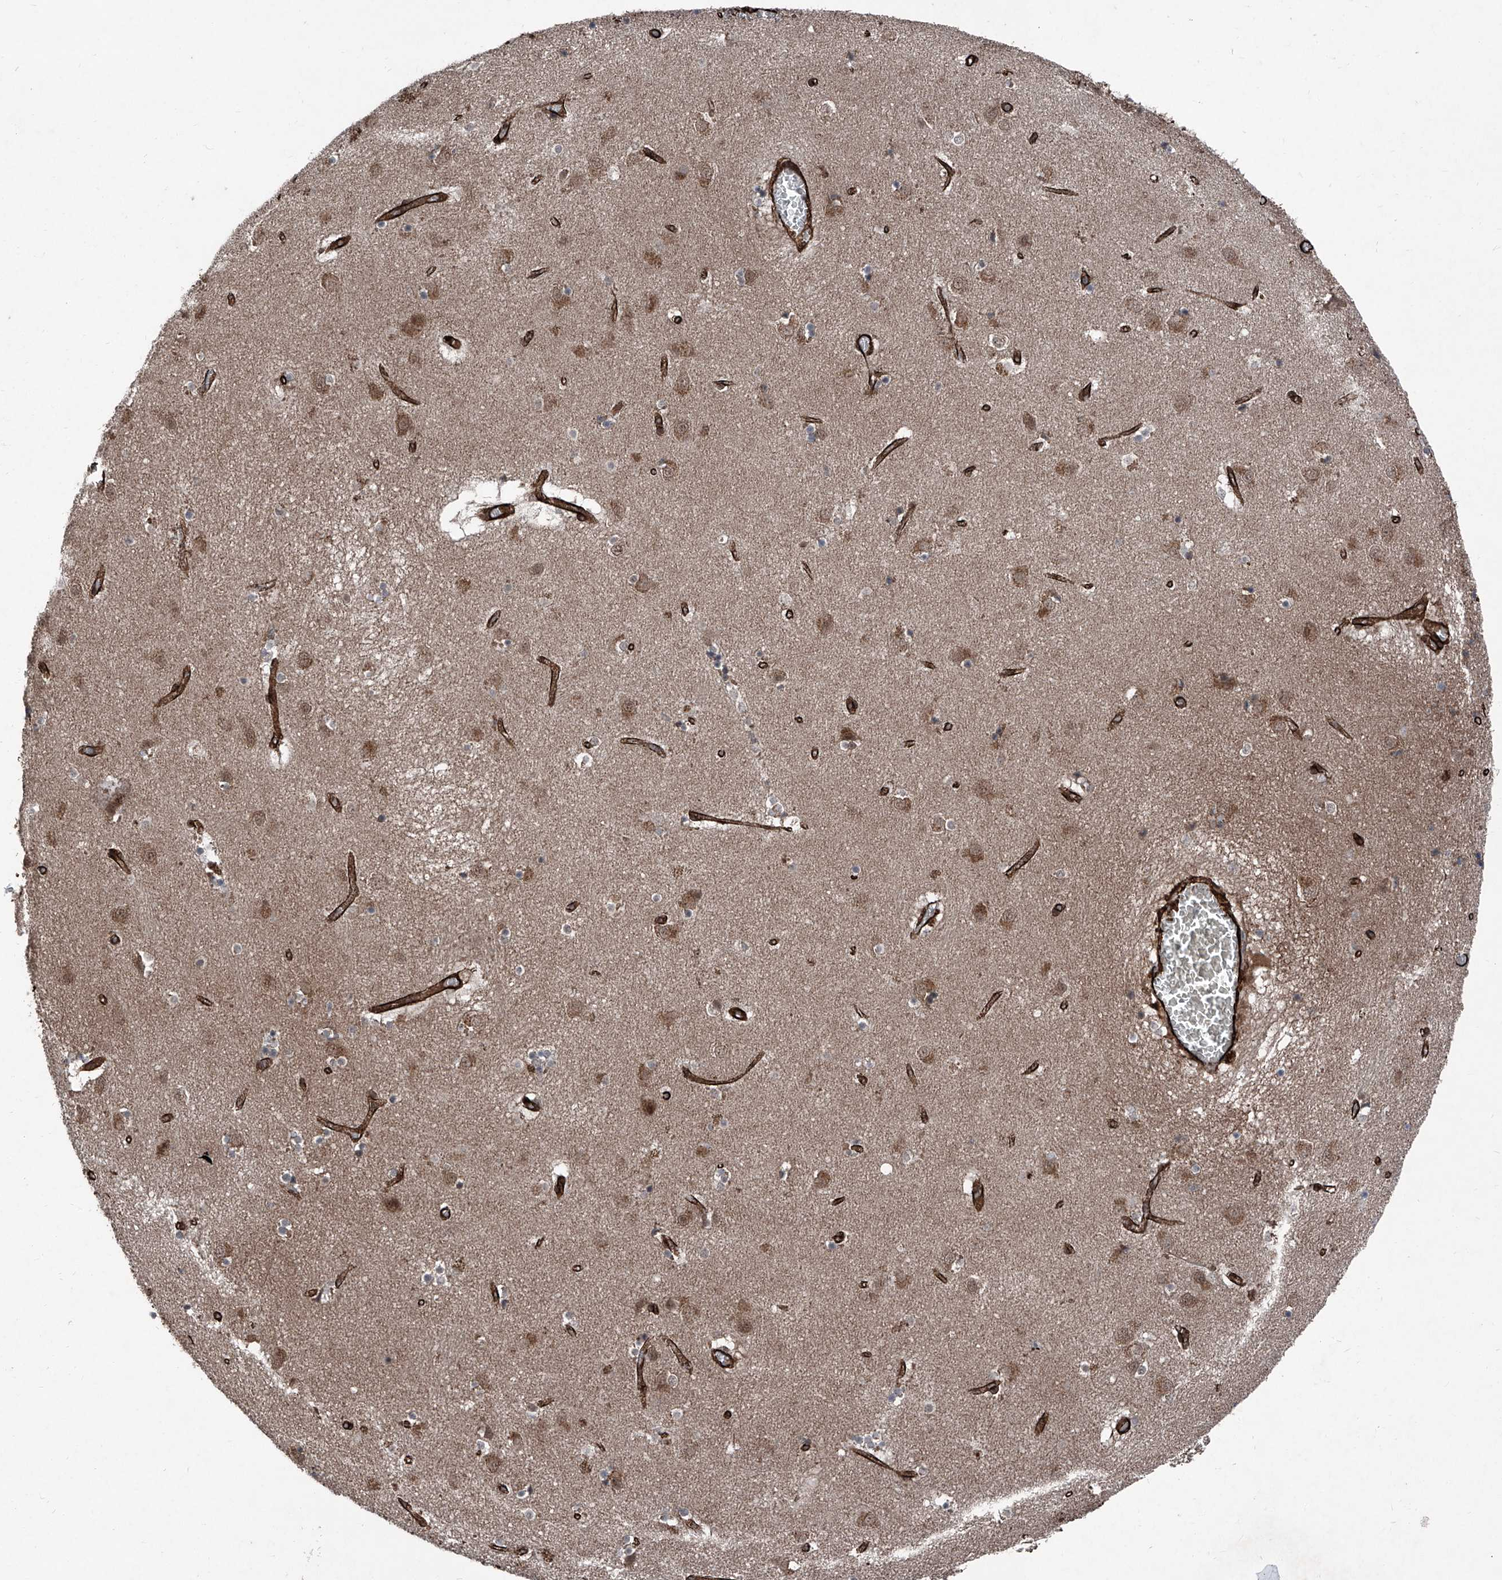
{"staining": {"intensity": "moderate", "quantity": "<25%", "location": "cytoplasmic/membranous,nuclear"}, "tissue": "caudate", "cell_type": "Glial cells", "image_type": "normal", "snomed": [{"axis": "morphology", "description": "Normal tissue, NOS"}, {"axis": "topography", "description": "Lateral ventricle wall"}], "caption": "High-magnification brightfield microscopy of normal caudate stained with DAB (brown) and counterstained with hematoxylin (blue). glial cells exhibit moderate cytoplasmic/membranous,nuclear positivity is appreciated in about<25% of cells. Nuclei are stained in blue.", "gene": "COA7", "patient": {"sex": "male", "age": 70}}